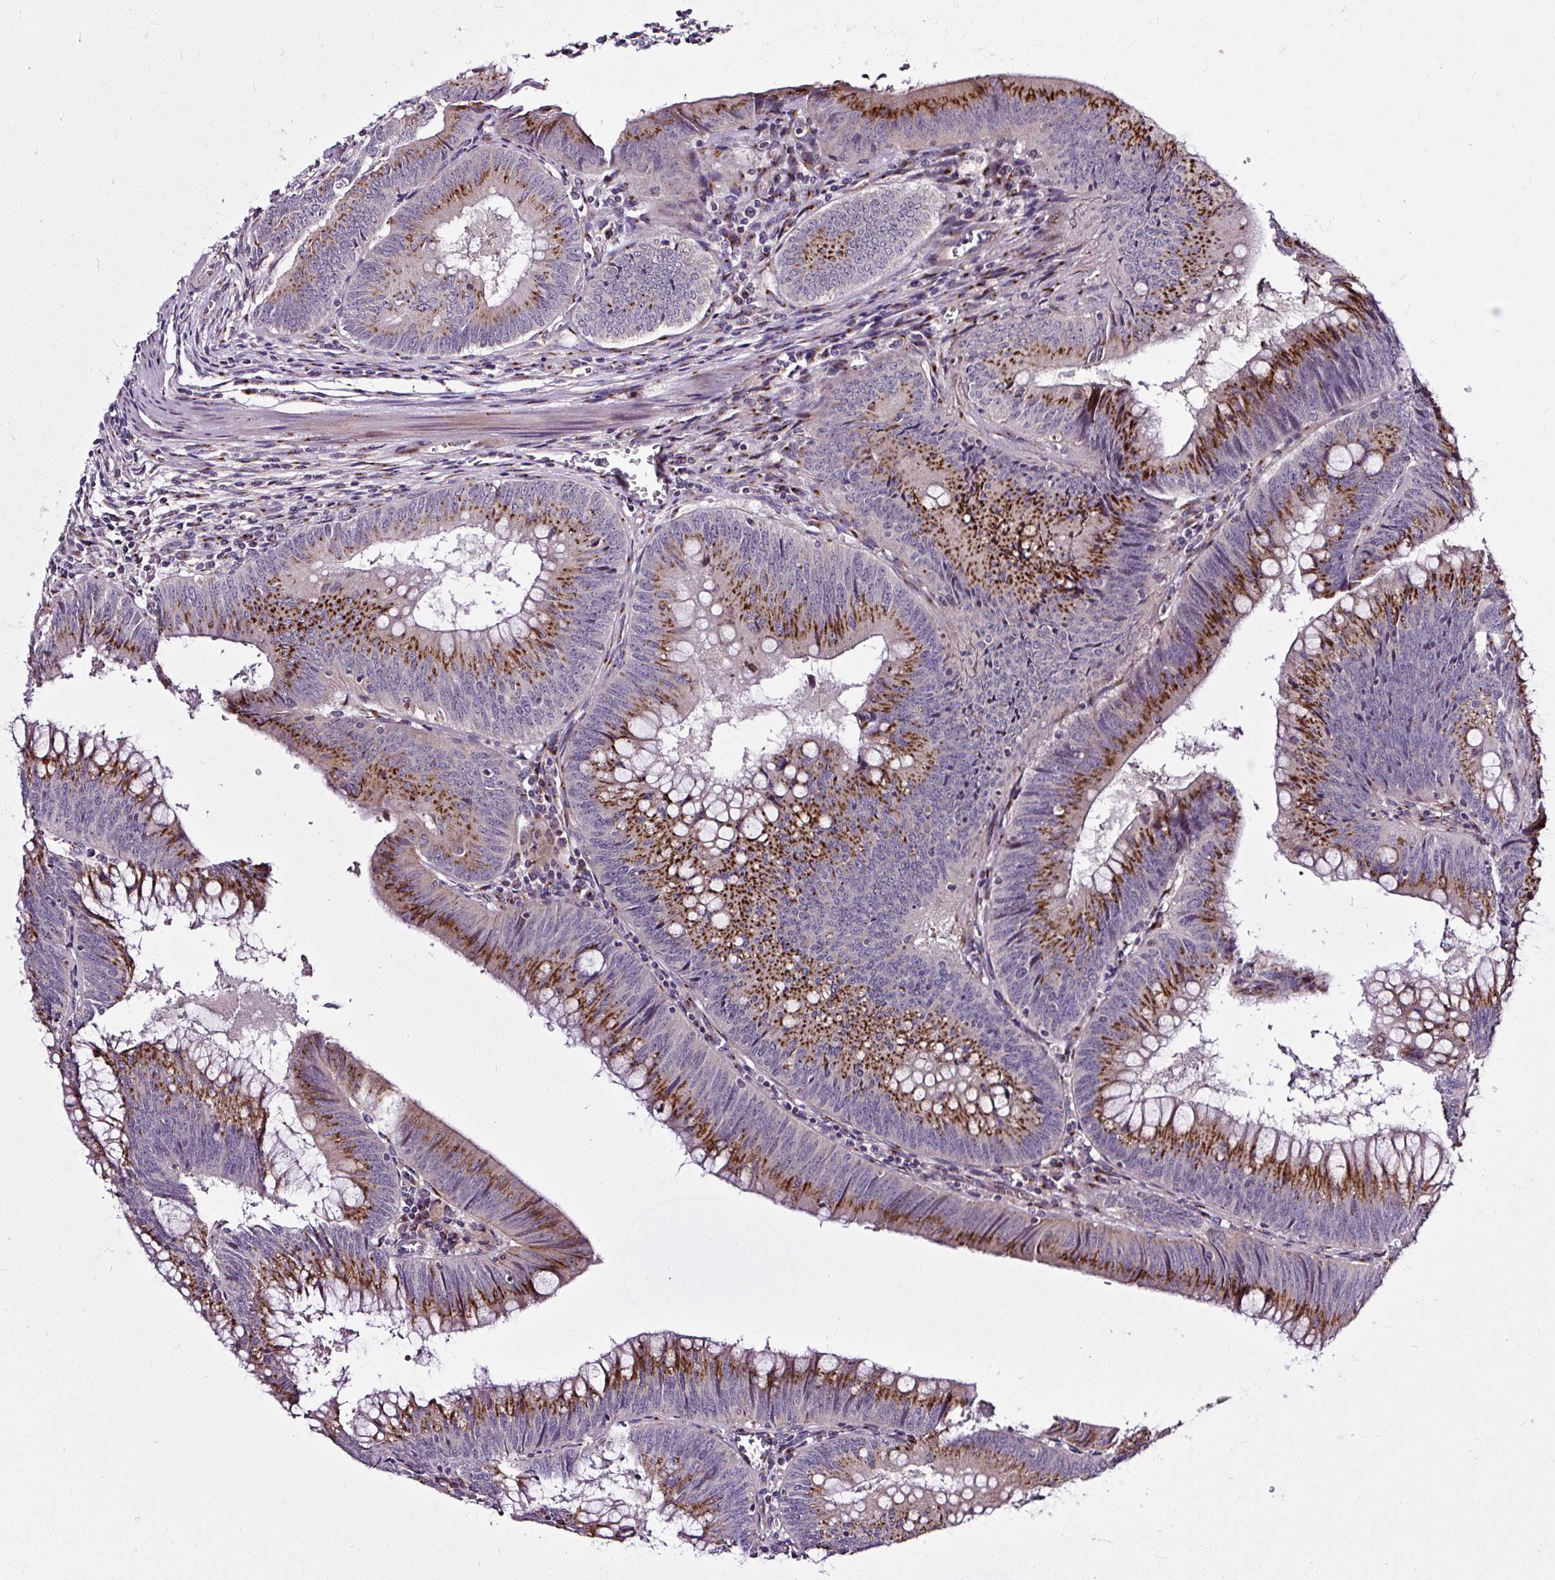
{"staining": {"intensity": "strong", "quantity": "25%-75%", "location": "cytoplasmic/membranous"}, "tissue": "colorectal cancer", "cell_type": "Tumor cells", "image_type": "cancer", "snomed": [{"axis": "morphology", "description": "Adenocarcinoma, NOS"}, {"axis": "topography", "description": "Rectum"}], "caption": "Colorectal adenocarcinoma was stained to show a protein in brown. There is high levels of strong cytoplasmic/membranous positivity in about 25%-75% of tumor cells.", "gene": "MSMP", "patient": {"sex": "female", "age": 72}}